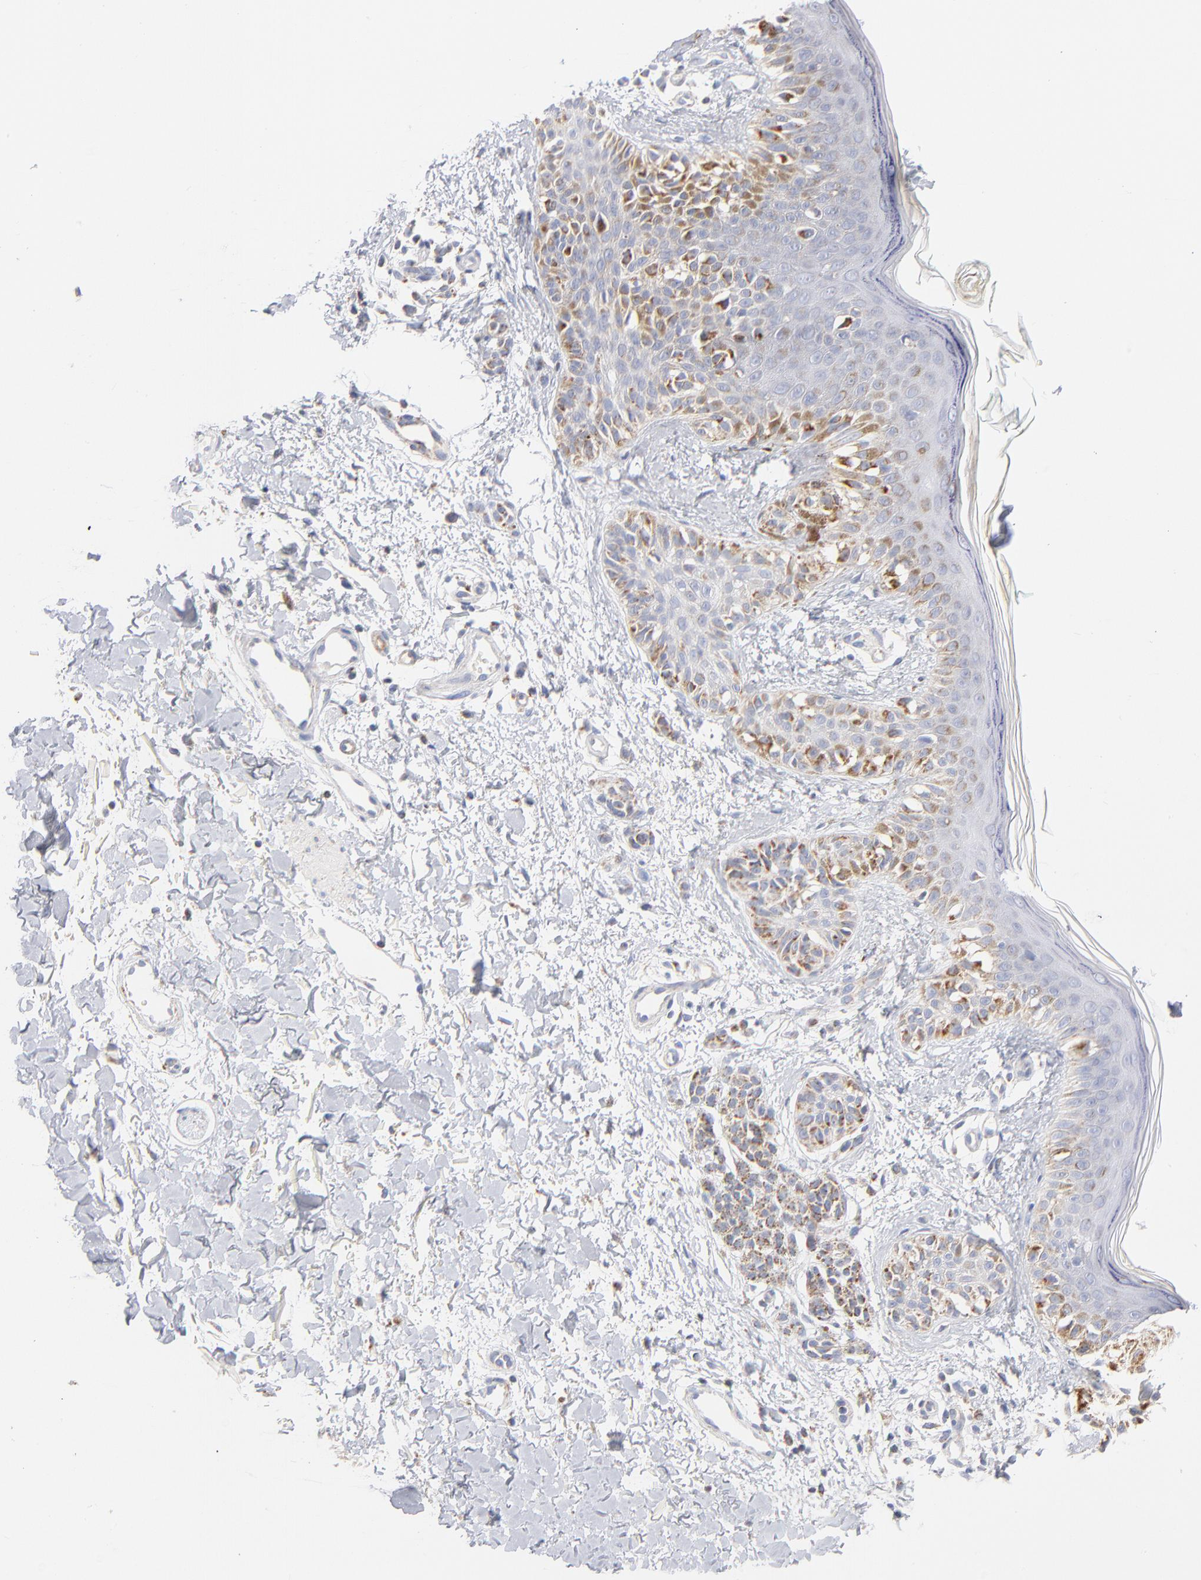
{"staining": {"intensity": "moderate", "quantity": ">75%", "location": "cytoplasmic/membranous"}, "tissue": "melanoma", "cell_type": "Tumor cells", "image_type": "cancer", "snomed": [{"axis": "morphology", "description": "Normal tissue, NOS"}, {"axis": "morphology", "description": "Malignant melanoma, NOS"}, {"axis": "topography", "description": "Skin"}], "caption": "Human malignant melanoma stained with a protein marker shows moderate staining in tumor cells.", "gene": "DLAT", "patient": {"sex": "male", "age": 83}}